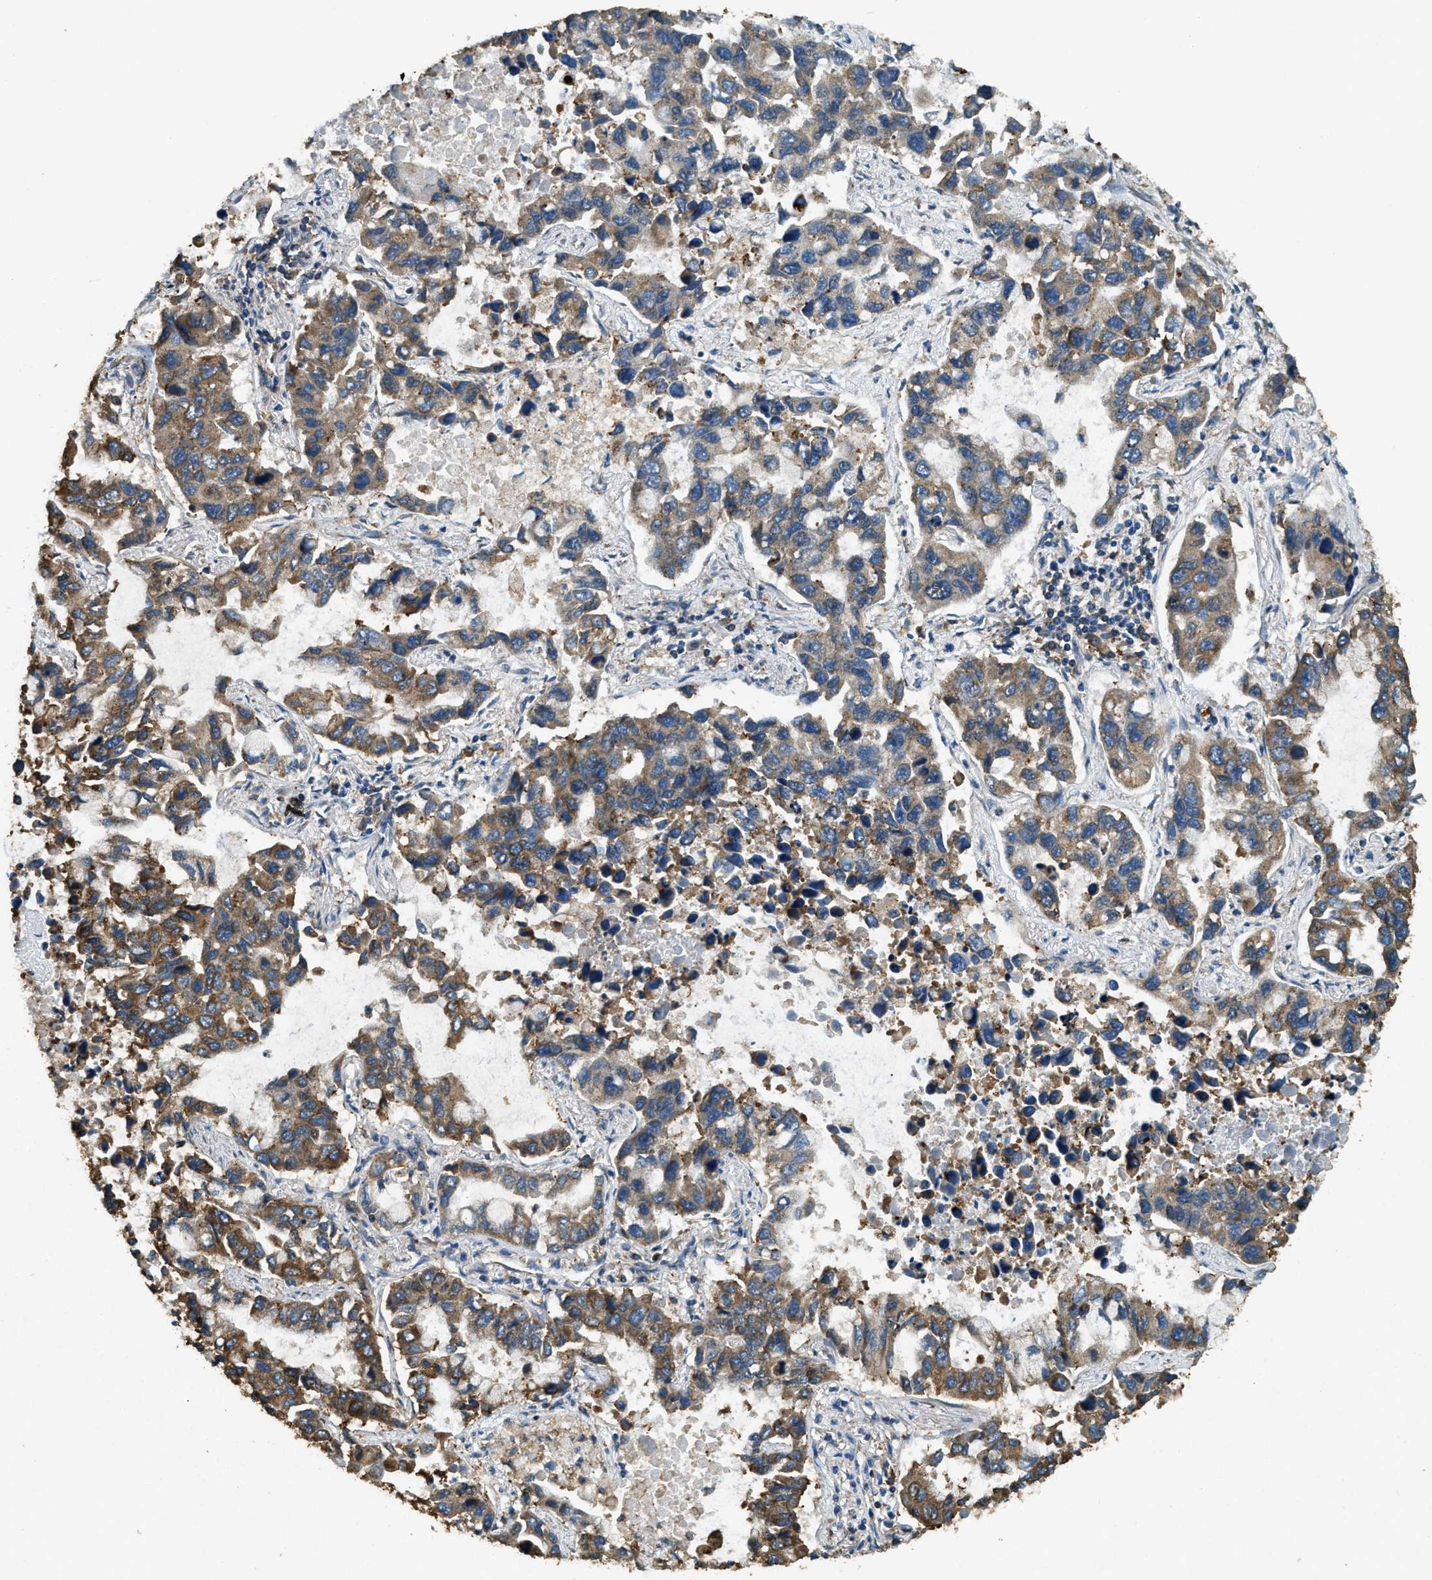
{"staining": {"intensity": "moderate", "quantity": ">75%", "location": "cytoplasmic/membranous"}, "tissue": "lung cancer", "cell_type": "Tumor cells", "image_type": "cancer", "snomed": [{"axis": "morphology", "description": "Adenocarcinoma, NOS"}, {"axis": "topography", "description": "Lung"}], "caption": "Immunohistochemical staining of human lung cancer (adenocarcinoma) shows medium levels of moderate cytoplasmic/membranous protein staining in approximately >75% of tumor cells.", "gene": "ERGIC1", "patient": {"sex": "male", "age": 64}}